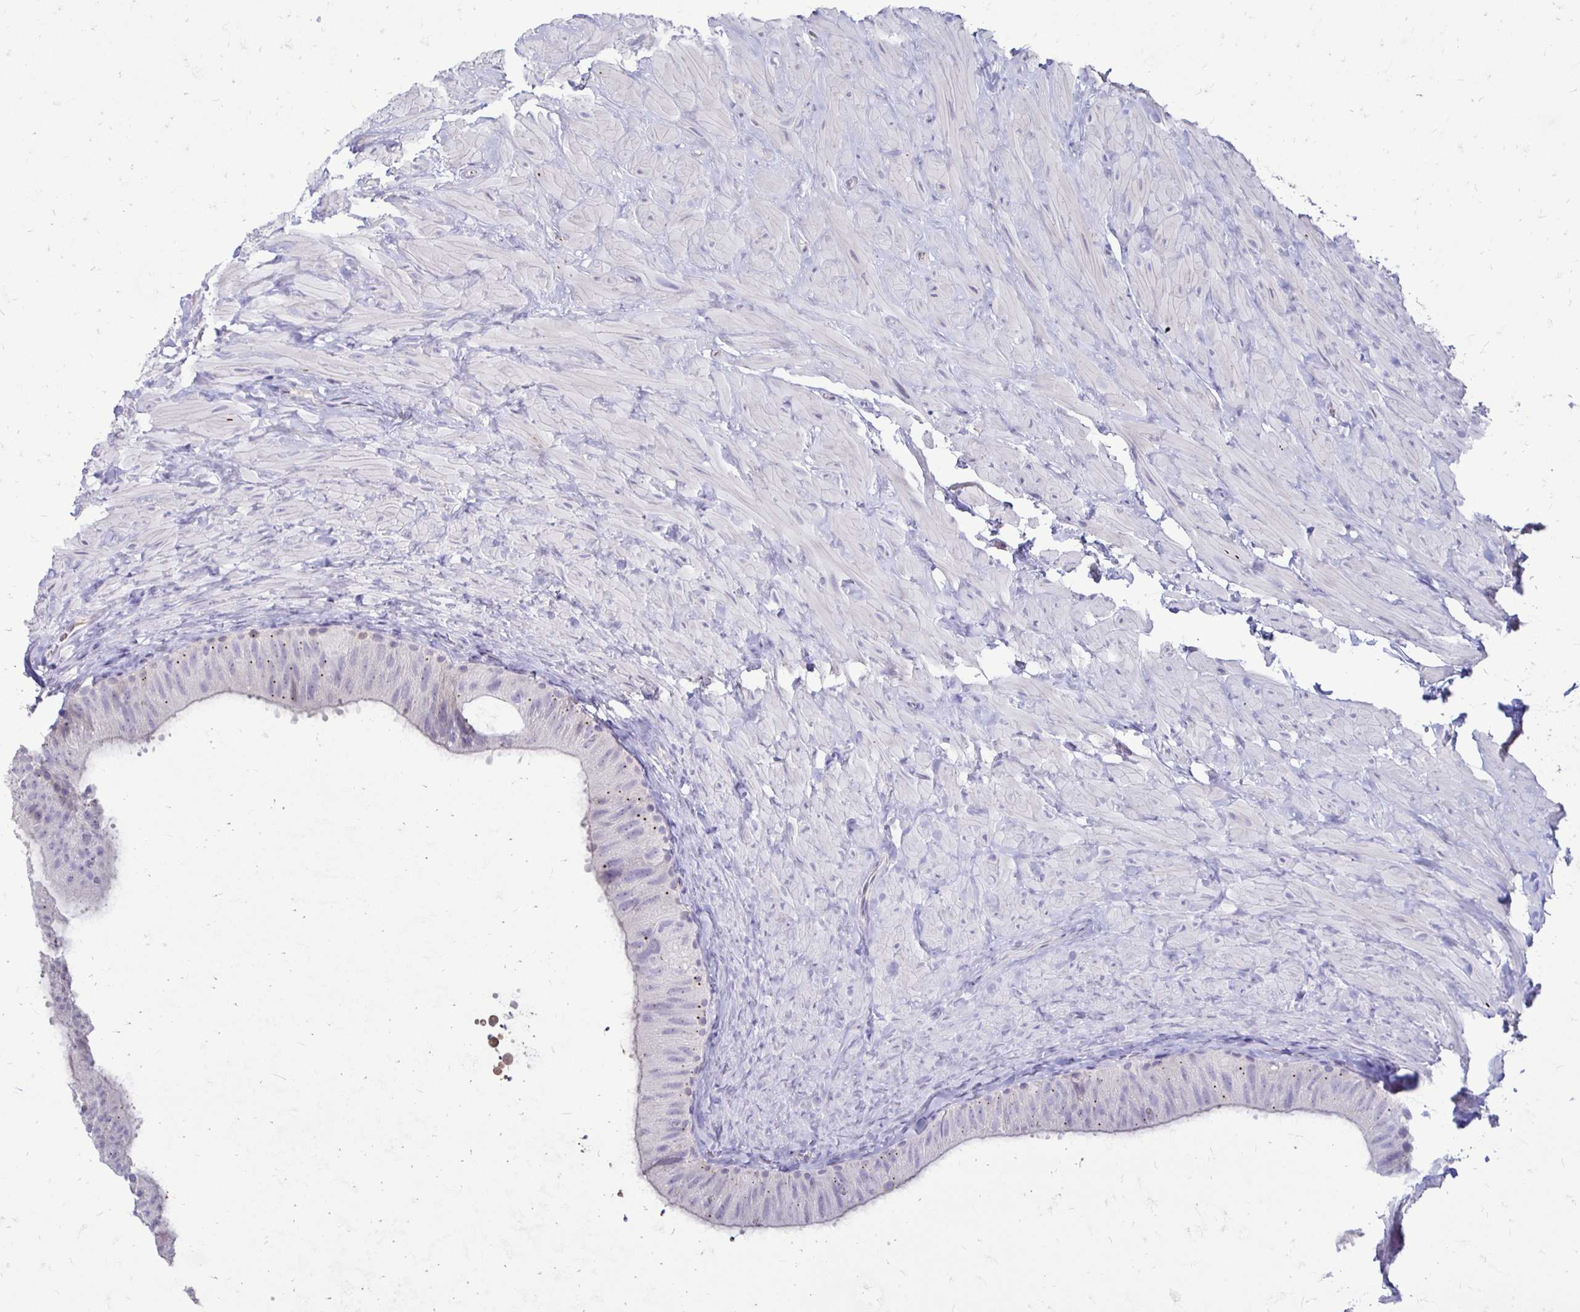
{"staining": {"intensity": "weak", "quantity": "<25%", "location": "cytoplasmic/membranous"}, "tissue": "epididymis", "cell_type": "Glandular cells", "image_type": "normal", "snomed": [{"axis": "morphology", "description": "Normal tissue, NOS"}, {"axis": "topography", "description": "Epididymis, spermatic cord, NOS"}, {"axis": "topography", "description": "Epididymis"}], "caption": "IHC photomicrograph of unremarkable epididymis: human epididymis stained with DAB reveals no significant protein expression in glandular cells.", "gene": "GAS2", "patient": {"sex": "male", "age": 31}}